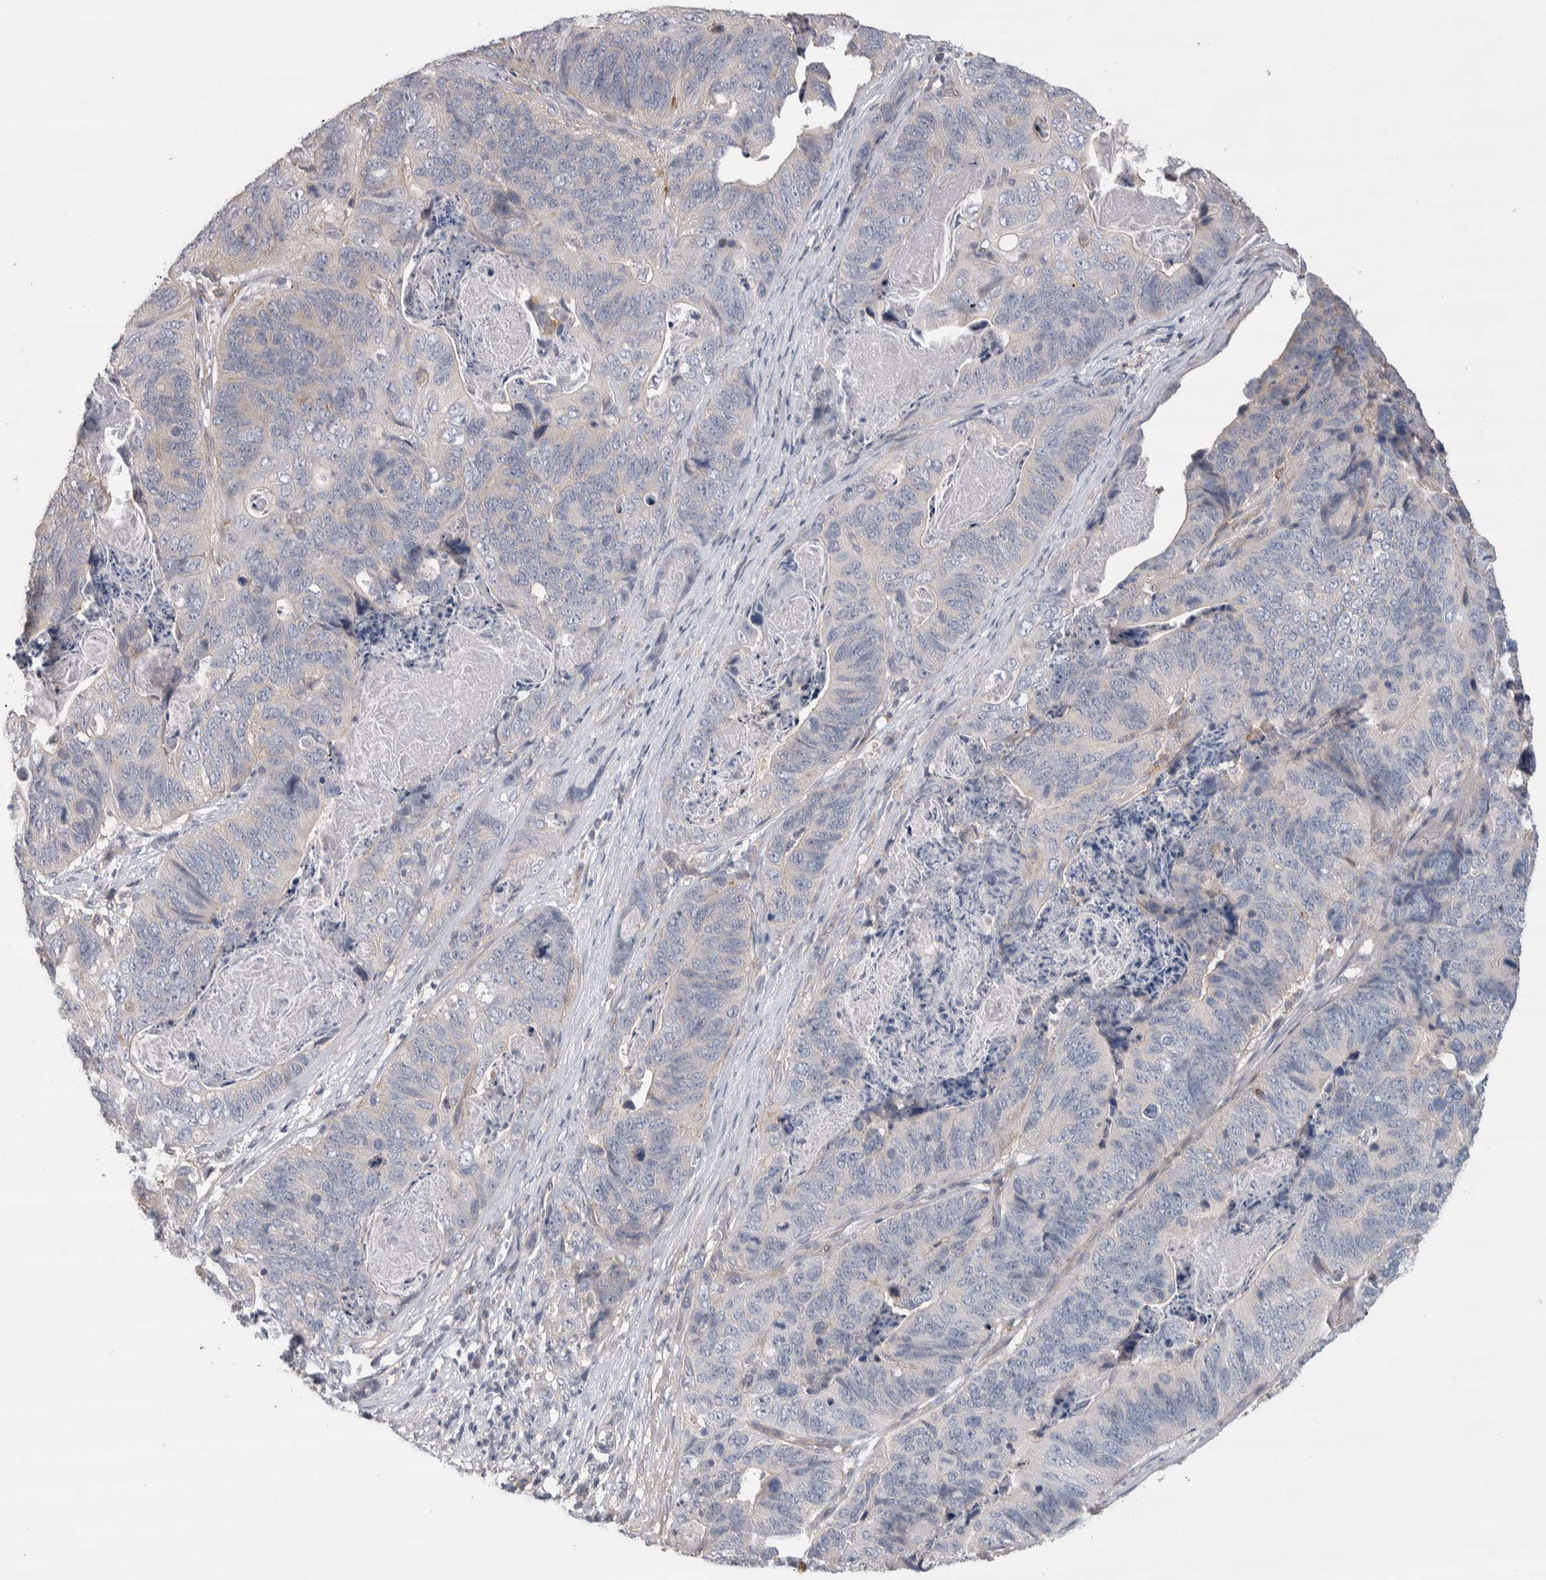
{"staining": {"intensity": "negative", "quantity": "none", "location": "none"}, "tissue": "stomach cancer", "cell_type": "Tumor cells", "image_type": "cancer", "snomed": [{"axis": "morphology", "description": "Normal tissue, NOS"}, {"axis": "morphology", "description": "Adenocarcinoma, NOS"}, {"axis": "topography", "description": "Stomach"}], "caption": "Immunohistochemistry (IHC) image of neoplastic tissue: human stomach cancer stained with DAB exhibits no significant protein positivity in tumor cells.", "gene": "GCNA", "patient": {"sex": "female", "age": 89}}